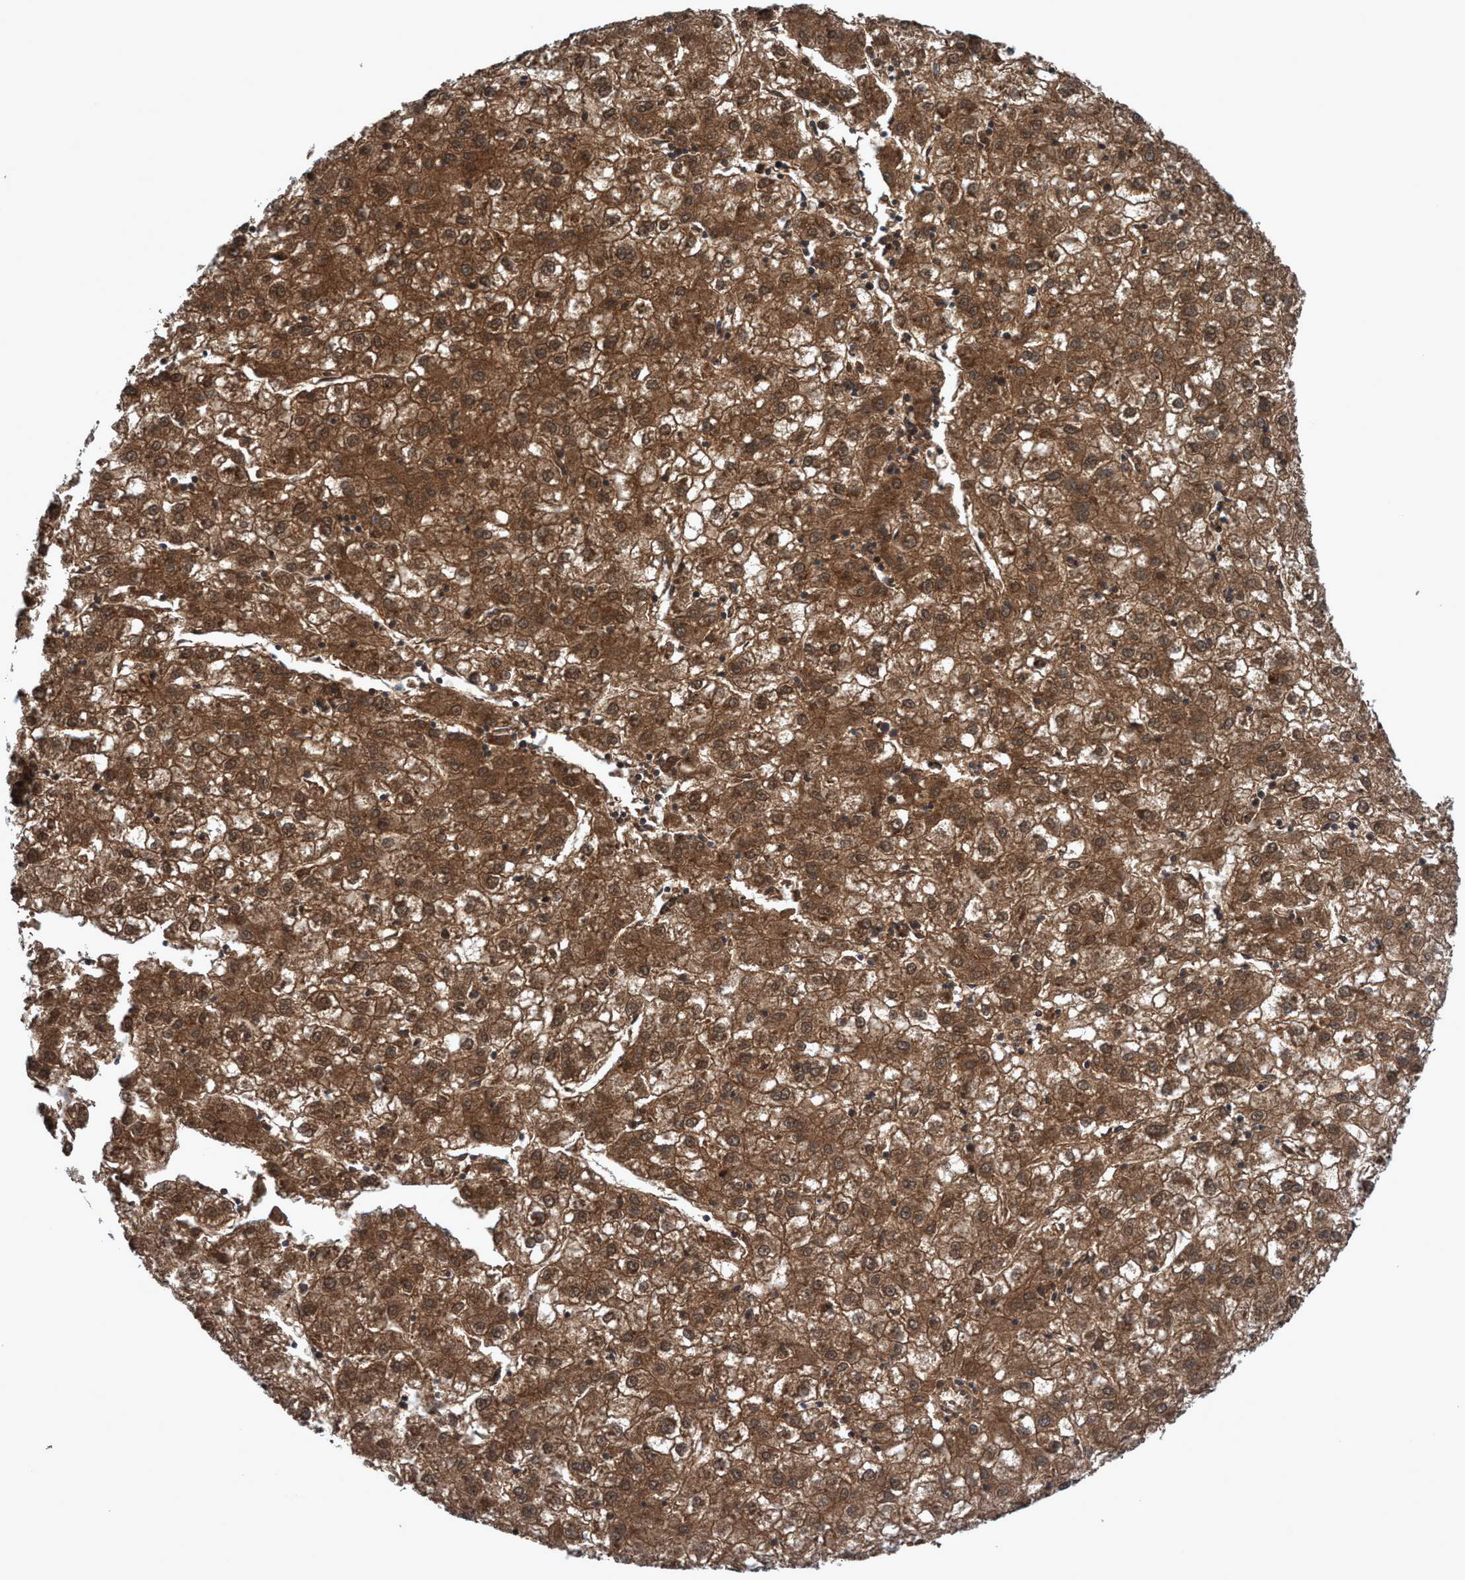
{"staining": {"intensity": "strong", "quantity": ">75%", "location": "cytoplasmic/membranous,nuclear"}, "tissue": "liver cancer", "cell_type": "Tumor cells", "image_type": "cancer", "snomed": [{"axis": "morphology", "description": "Carcinoma, Hepatocellular, NOS"}, {"axis": "topography", "description": "Liver"}], "caption": "The photomicrograph exhibits staining of liver hepatocellular carcinoma, revealing strong cytoplasmic/membranous and nuclear protein expression (brown color) within tumor cells. (DAB IHC with brightfield microscopy, high magnification).", "gene": "GLOD4", "patient": {"sex": "male", "age": 72}}